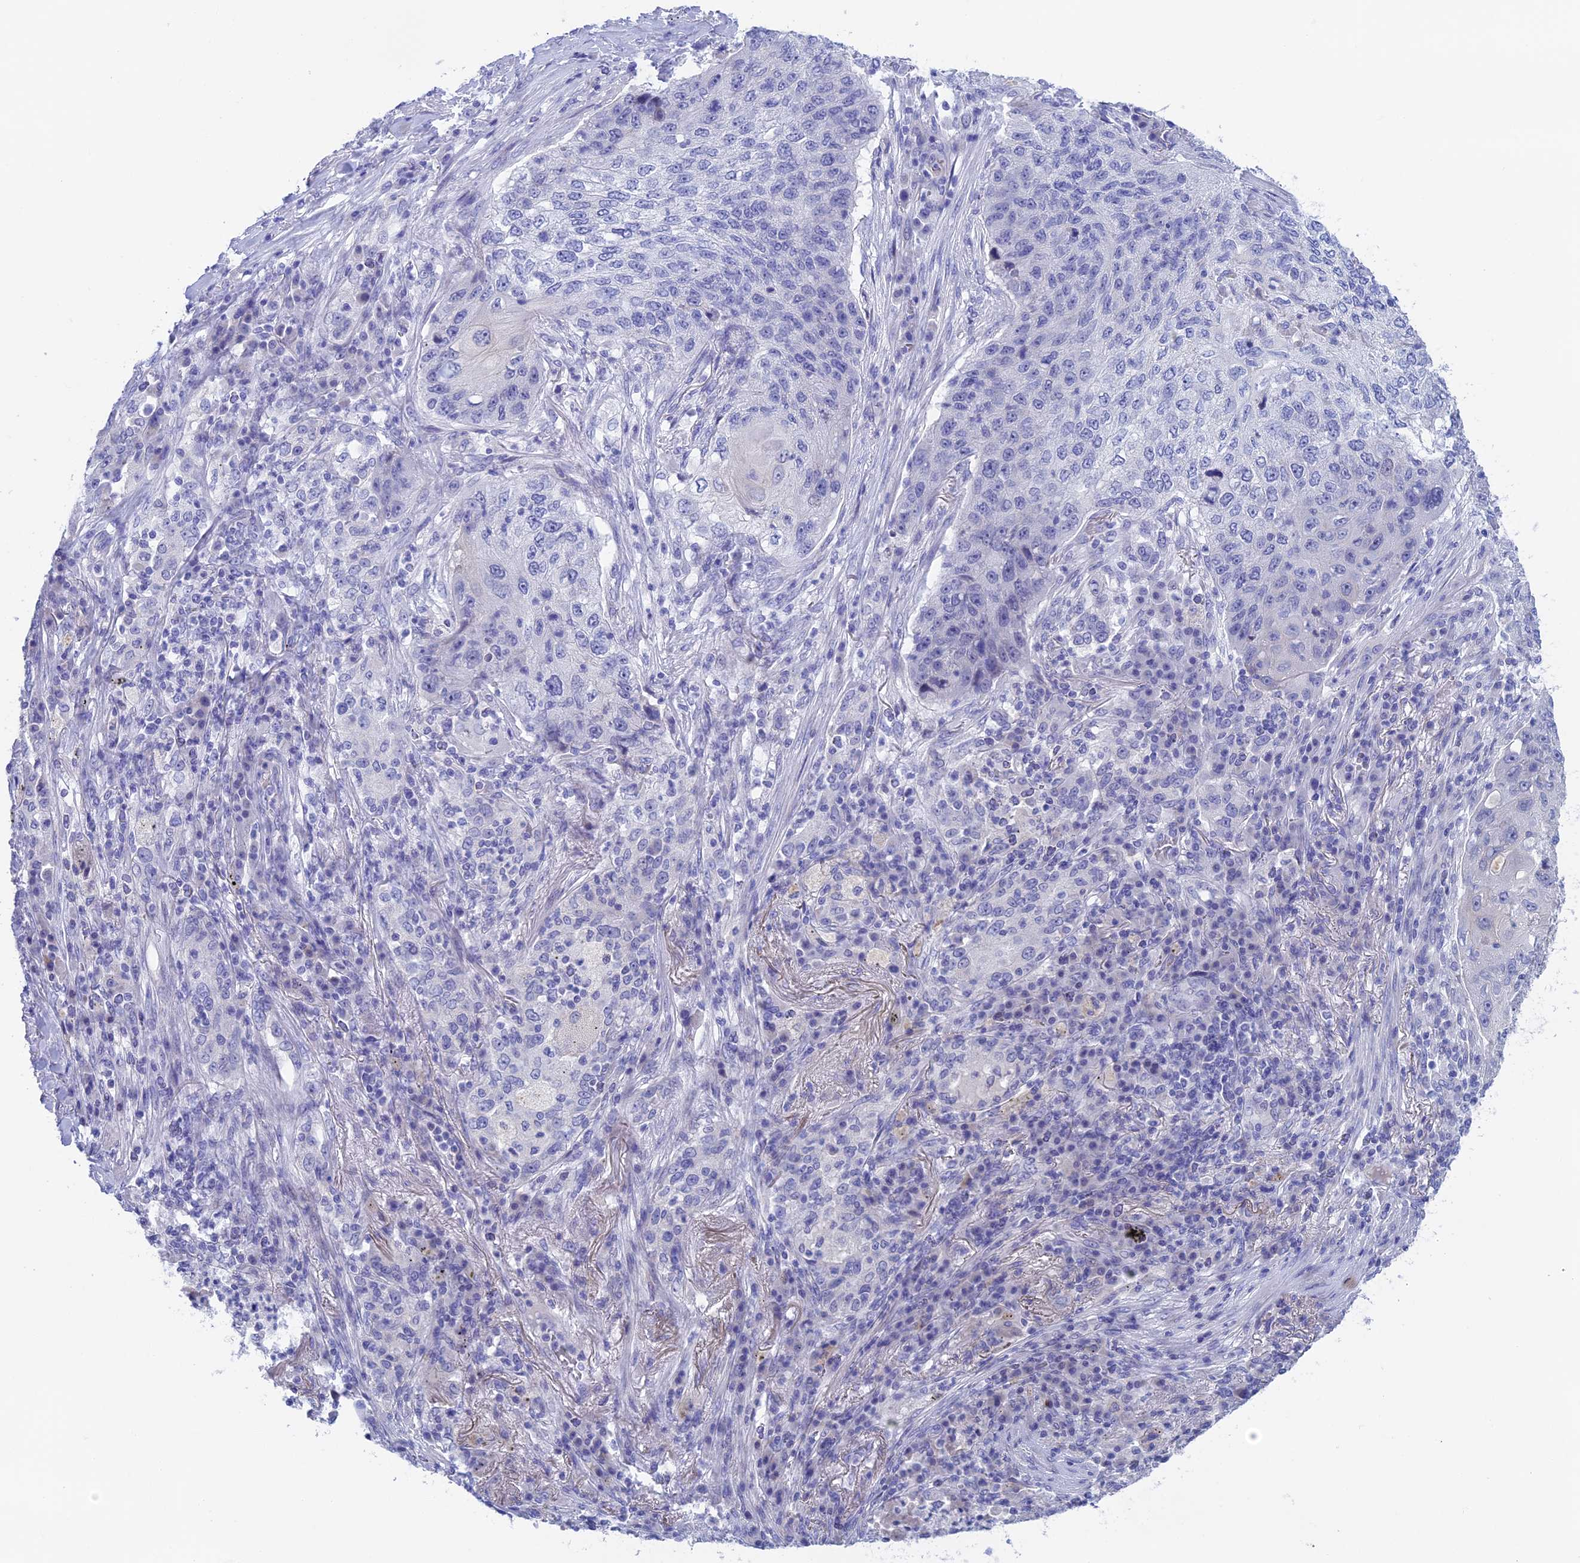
{"staining": {"intensity": "negative", "quantity": "none", "location": "none"}, "tissue": "lung cancer", "cell_type": "Tumor cells", "image_type": "cancer", "snomed": [{"axis": "morphology", "description": "Squamous cell carcinoma, NOS"}, {"axis": "topography", "description": "Lung"}], "caption": "A photomicrograph of human lung cancer (squamous cell carcinoma) is negative for staining in tumor cells.", "gene": "BTBD19", "patient": {"sex": "female", "age": 63}}